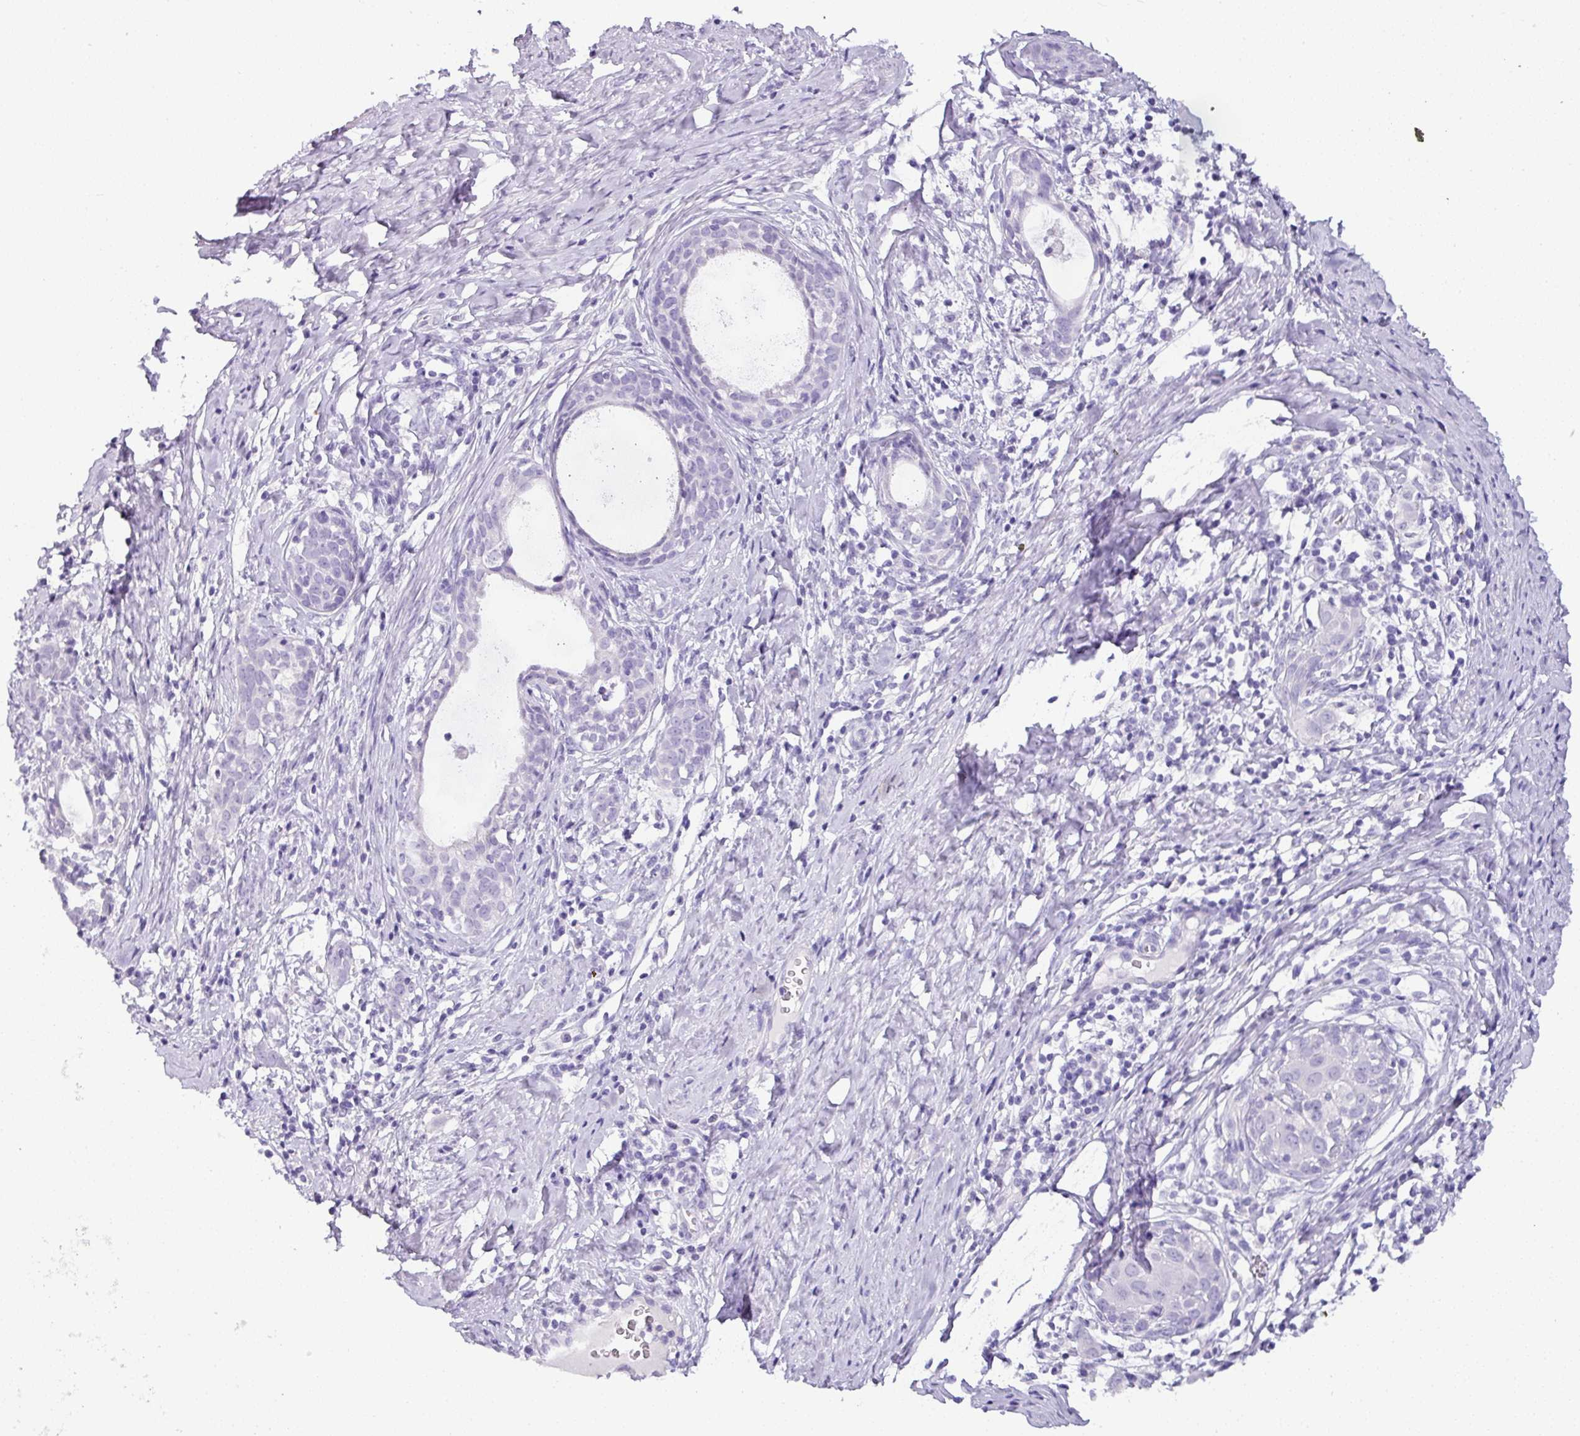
{"staining": {"intensity": "negative", "quantity": "none", "location": "none"}, "tissue": "cervical cancer", "cell_type": "Tumor cells", "image_type": "cancer", "snomed": [{"axis": "morphology", "description": "Squamous cell carcinoma, NOS"}, {"axis": "topography", "description": "Cervix"}], "caption": "Immunohistochemistry micrograph of cervical cancer (squamous cell carcinoma) stained for a protein (brown), which shows no staining in tumor cells.", "gene": "NAPSA", "patient": {"sex": "female", "age": 52}}